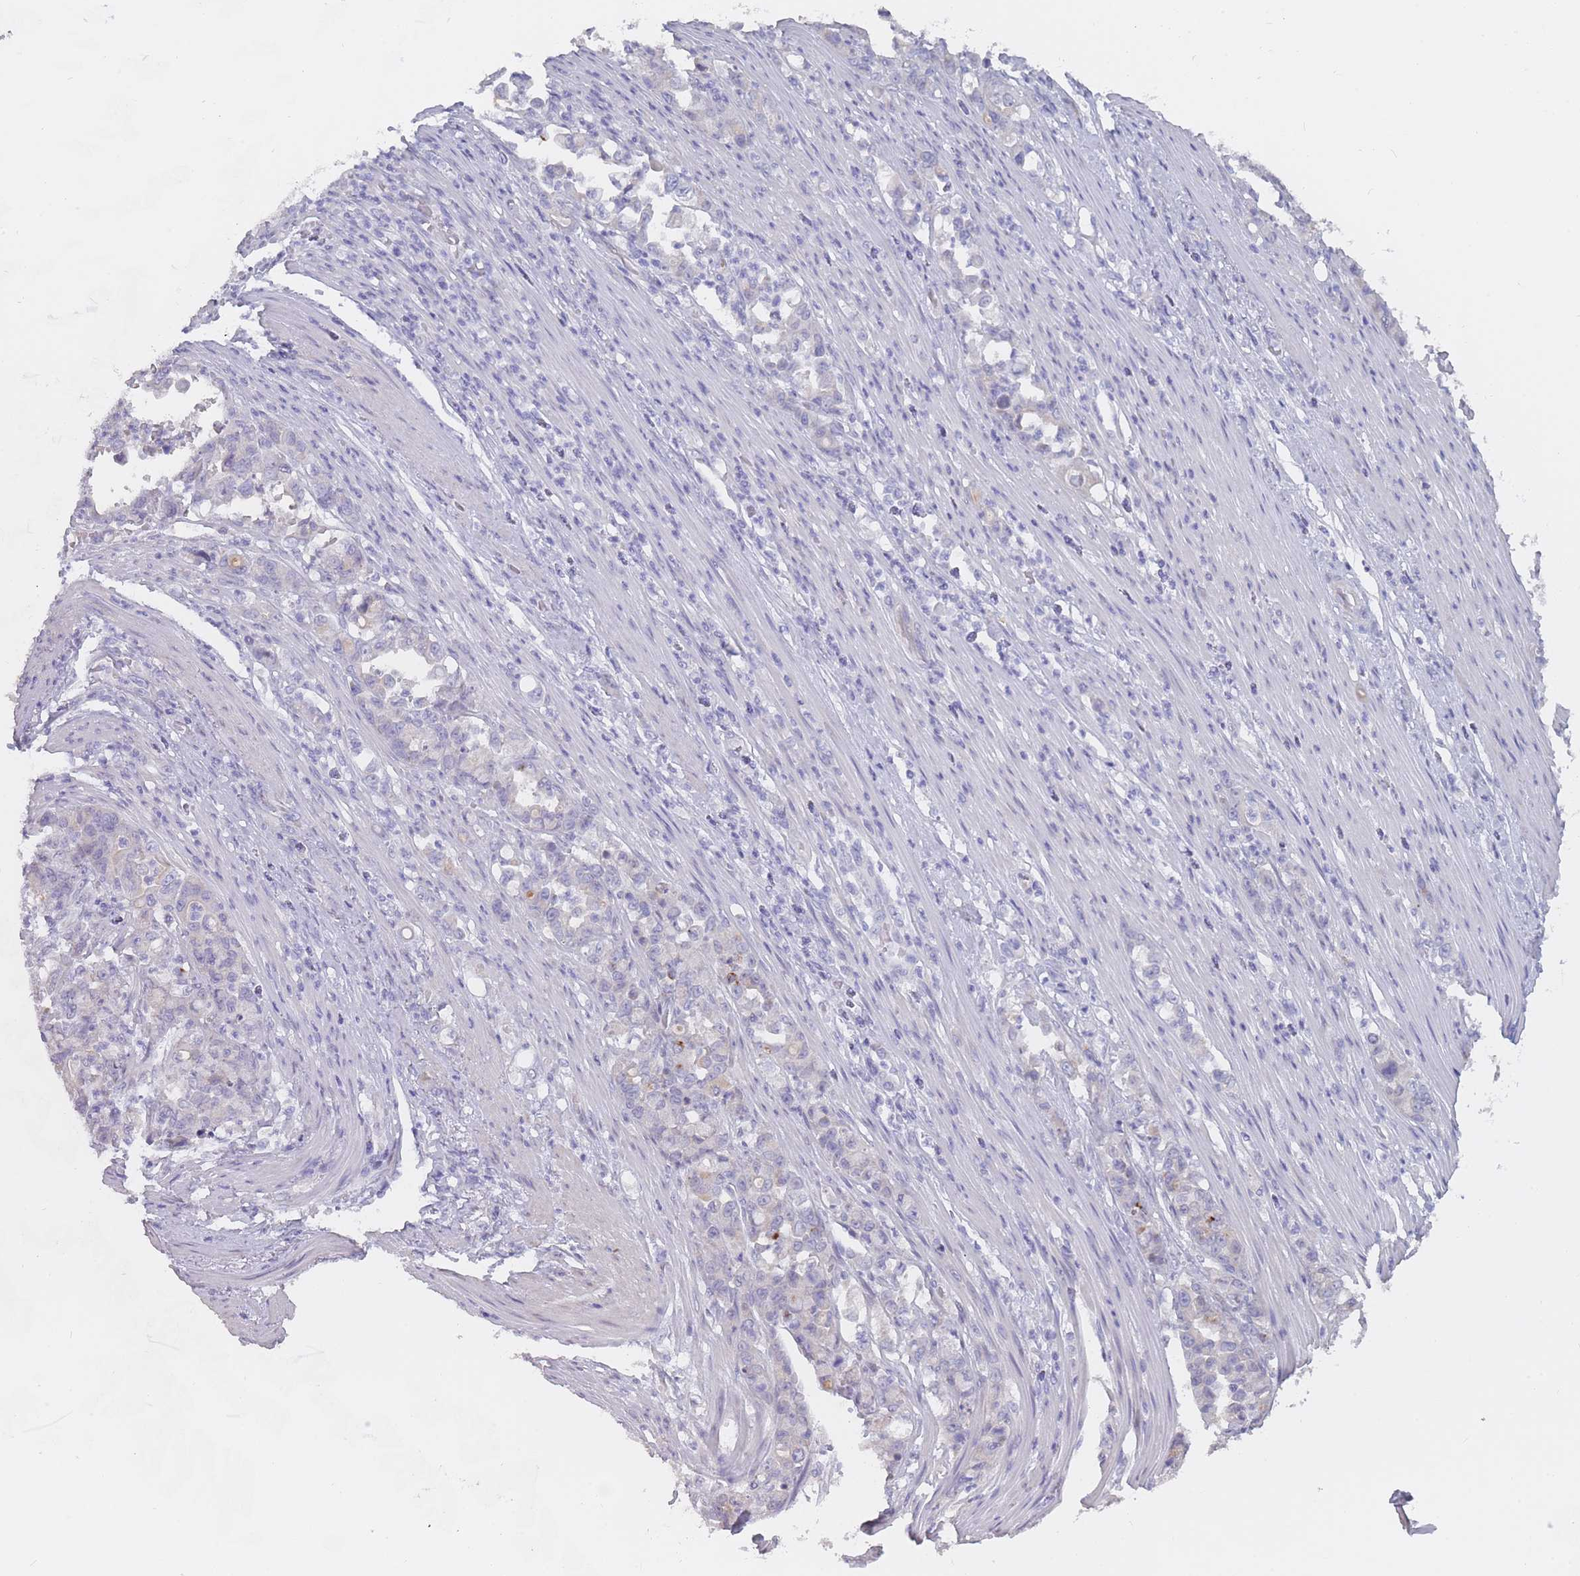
{"staining": {"intensity": "negative", "quantity": "none", "location": "none"}, "tissue": "stomach cancer", "cell_type": "Tumor cells", "image_type": "cancer", "snomed": [{"axis": "morphology", "description": "Normal tissue, NOS"}, {"axis": "morphology", "description": "Adenocarcinoma, NOS"}, {"axis": "topography", "description": "Stomach"}], "caption": "IHC photomicrograph of stomach adenocarcinoma stained for a protein (brown), which displays no positivity in tumor cells.", "gene": "PIGU", "patient": {"sex": "female", "age": 79}}